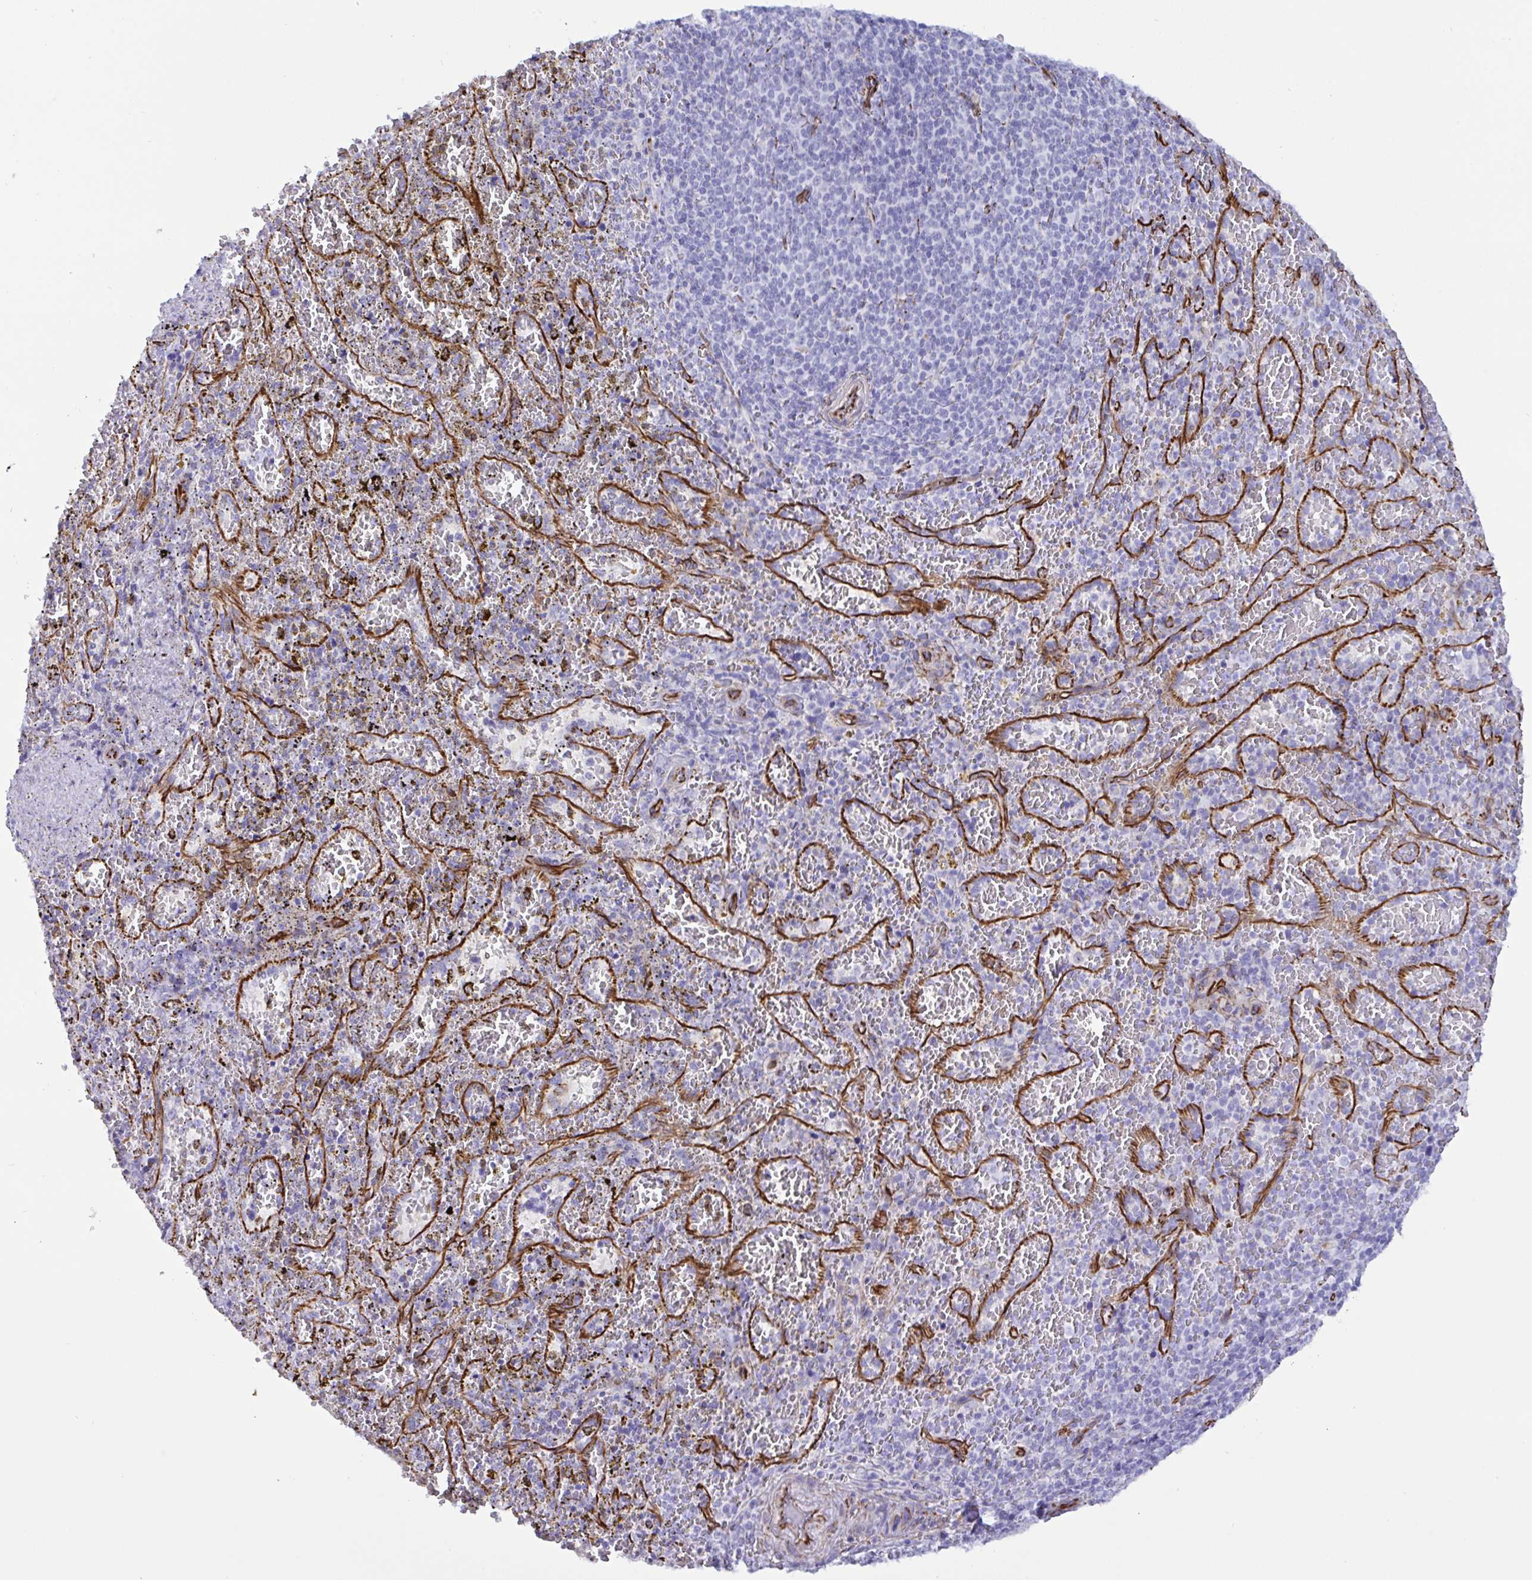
{"staining": {"intensity": "negative", "quantity": "none", "location": "none"}, "tissue": "spleen", "cell_type": "Cells in red pulp", "image_type": "normal", "snomed": [{"axis": "morphology", "description": "Normal tissue, NOS"}, {"axis": "topography", "description": "Spleen"}], "caption": "This is a image of IHC staining of normal spleen, which shows no expression in cells in red pulp. (Stains: DAB (3,3'-diaminobenzidine) immunohistochemistry (IHC) with hematoxylin counter stain, Microscopy: brightfield microscopy at high magnification).", "gene": "SMAD5", "patient": {"sex": "female", "age": 50}}